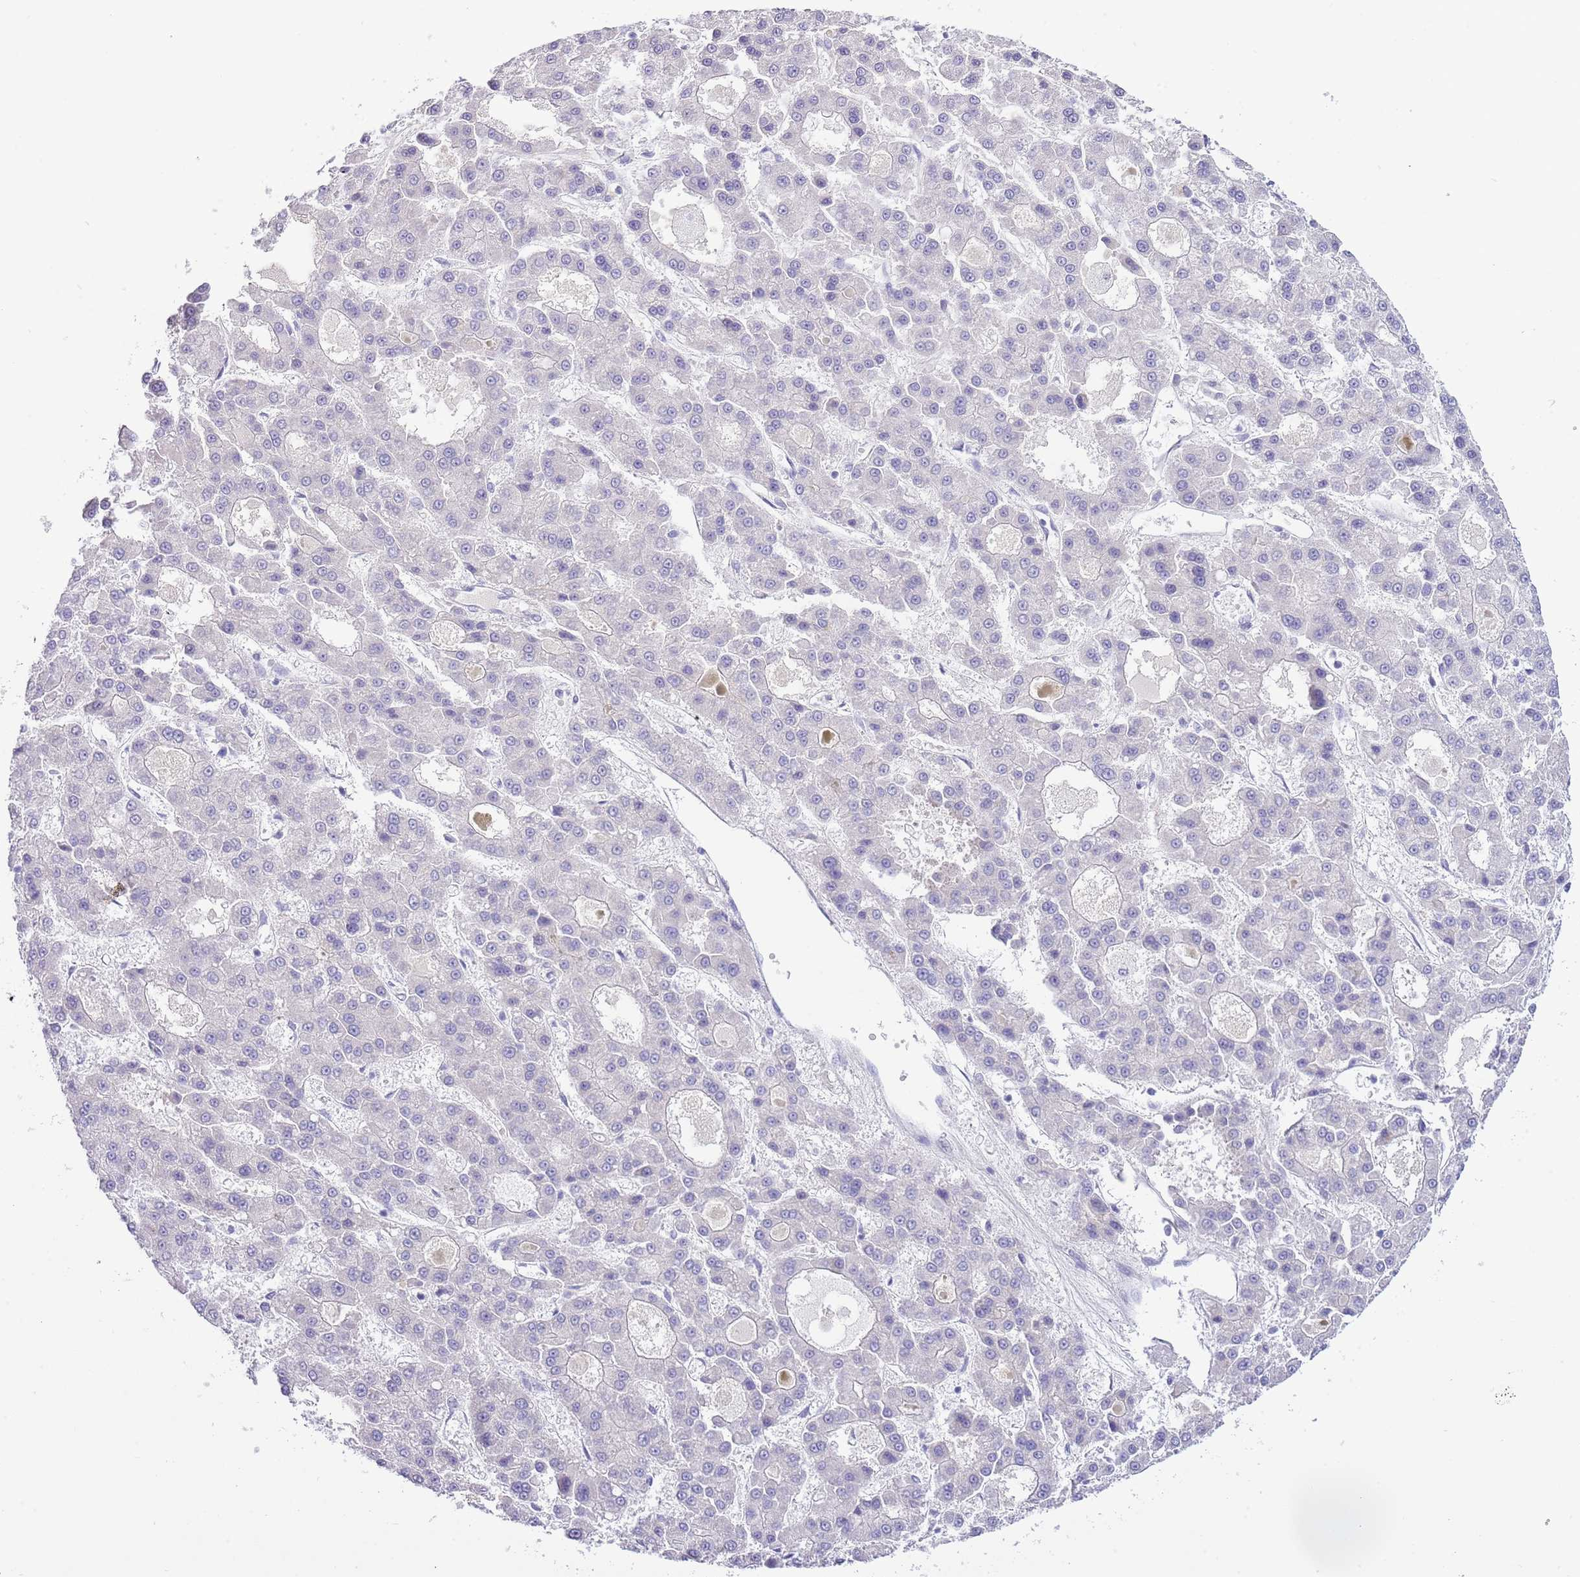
{"staining": {"intensity": "negative", "quantity": "none", "location": "none"}, "tissue": "liver cancer", "cell_type": "Tumor cells", "image_type": "cancer", "snomed": [{"axis": "morphology", "description": "Carcinoma, Hepatocellular, NOS"}, {"axis": "topography", "description": "Liver"}], "caption": "Liver cancer (hepatocellular carcinoma) was stained to show a protein in brown. There is no significant staining in tumor cells.", "gene": "FBRSL1", "patient": {"sex": "male", "age": 70}}